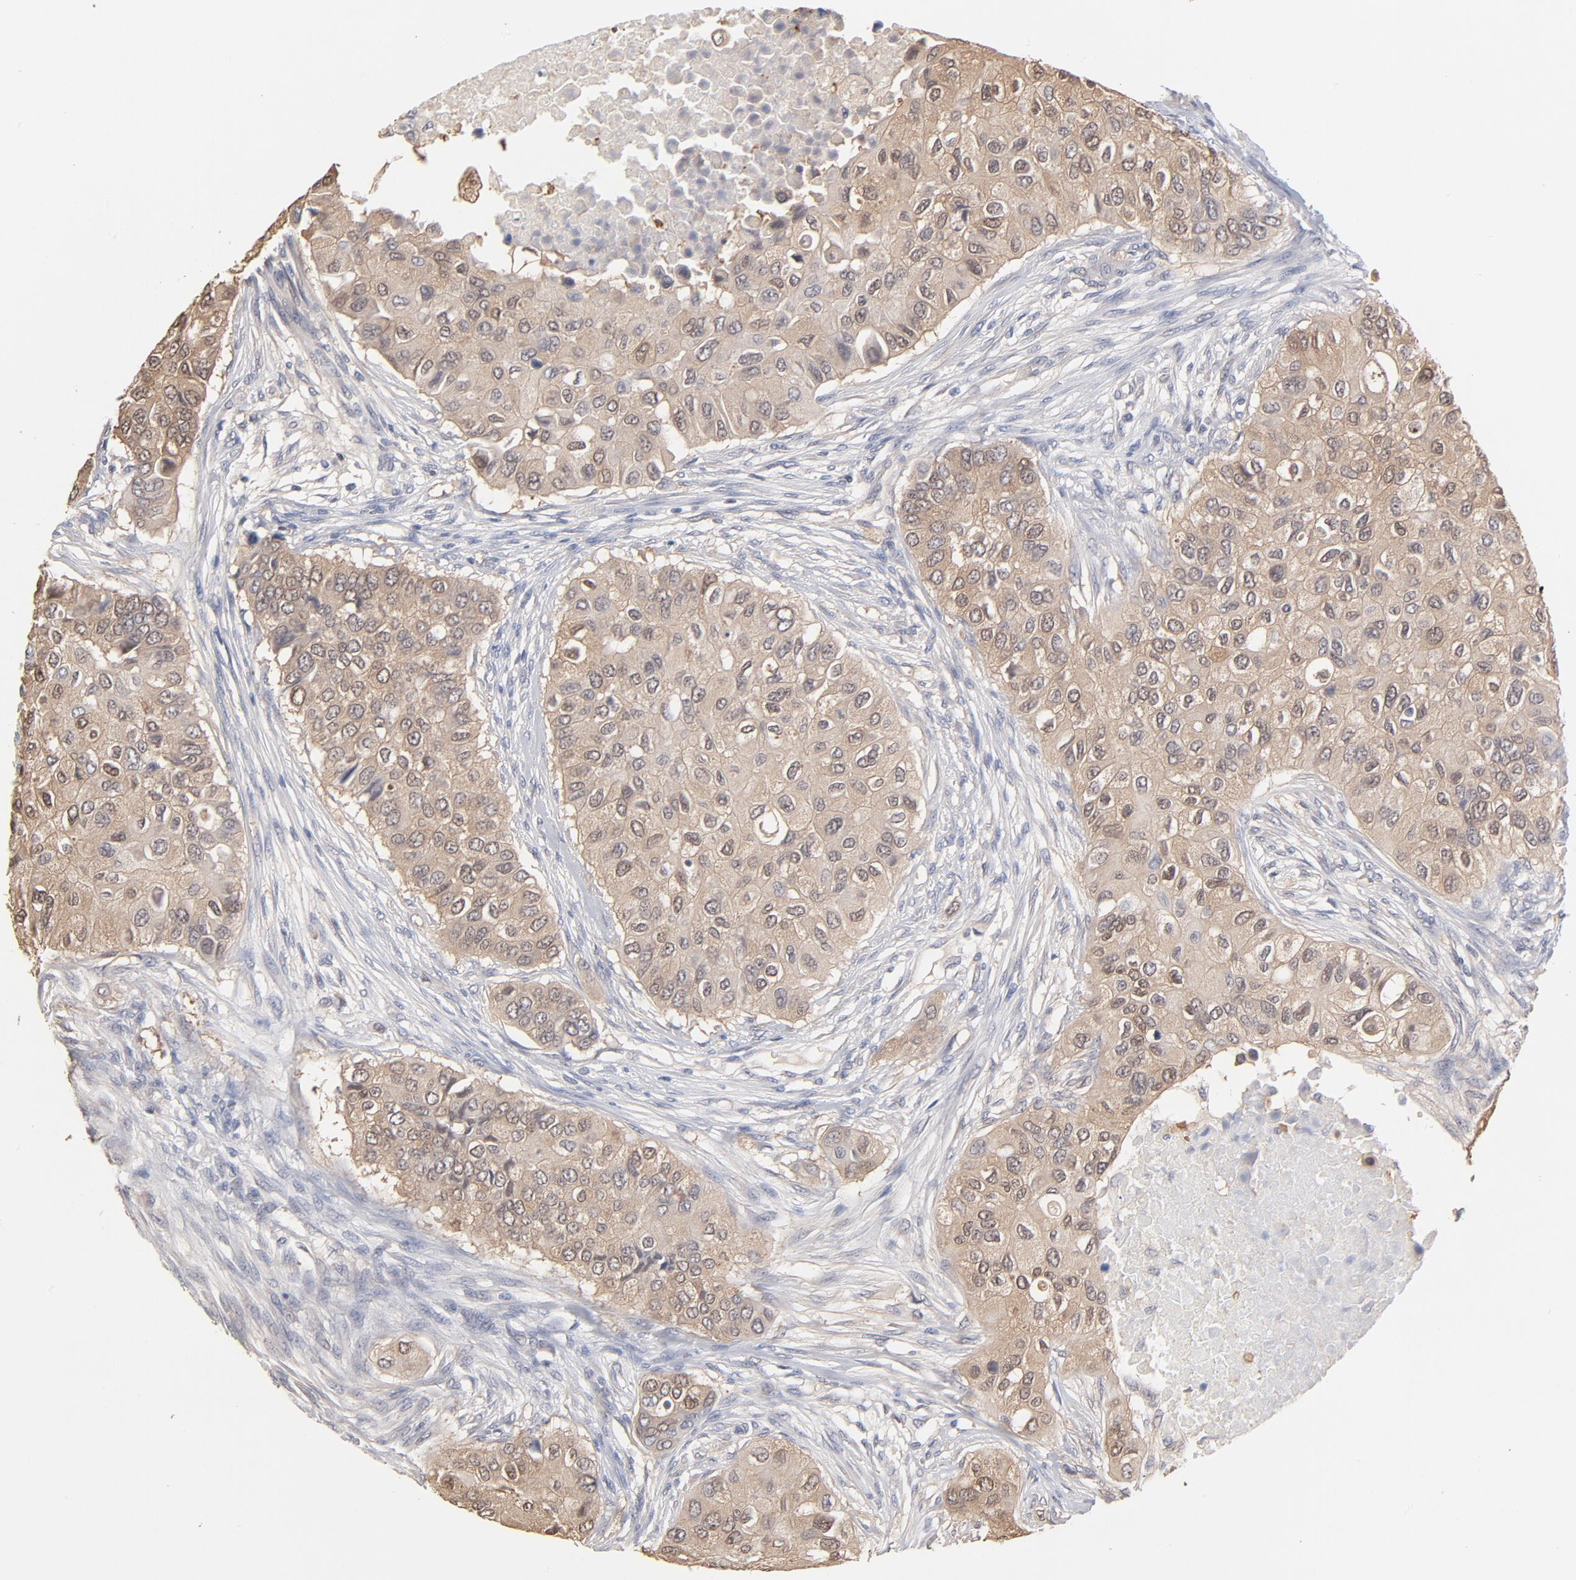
{"staining": {"intensity": "moderate", "quantity": ">75%", "location": "cytoplasmic/membranous"}, "tissue": "breast cancer", "cell_type": "Tumor cells", "image_type": "cancer", "snomed": [{"axis": "morphology", "description": "Normal tissue, NOS"}, {"axis": "morphology", "description": "Duct carcinoma"}, {"axis": "topography", "description": "Breast"}], "caption": "An image of breast infiltrating ductal carcinoma stained for a protein reveals moderate cytoplasmic/membranous brown staining in tumor cells.", "gene": "MIF", "patient": {"sex": "female", "age": 49}}